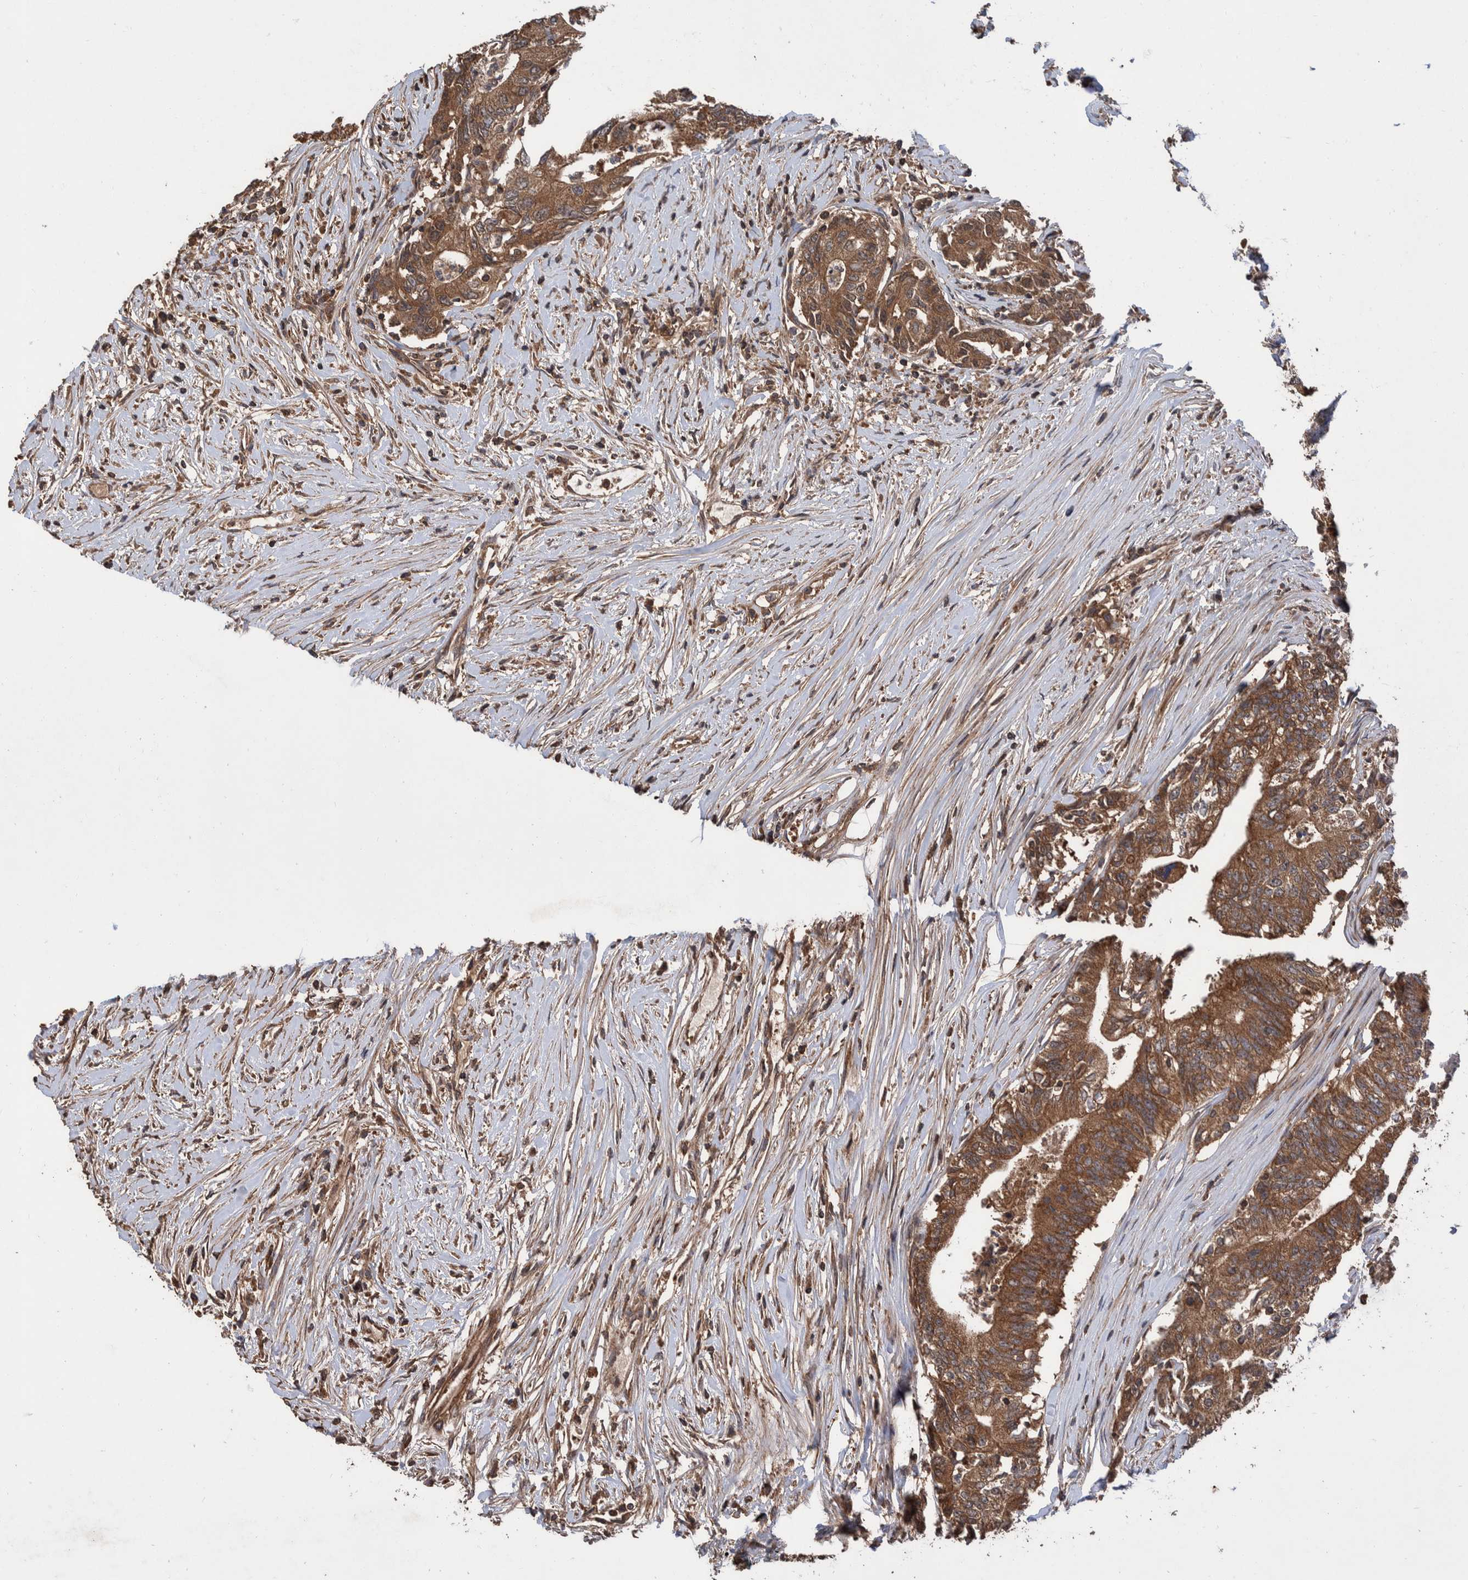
{"staining": {"intensity": "moderate", "quantity": ">75%", "location": "cytoplasmic/membranous"}, "tissue": "colorectal cancer", "cell_type": "Tumor cells", "image_type": "cancer", "snomed": [{"axis": "morphology", "description": "Adenocarcinoma, NOS"}, {"axis": "topography", "description": "Colon"}], "caption": "Tumor cells display medium levels of moderate cytoplasmic/membranous expression in about >75% of cells in human colorectal cancer.", "gene": "VBP1", "patient": {"sex": "female", "age": 77}}